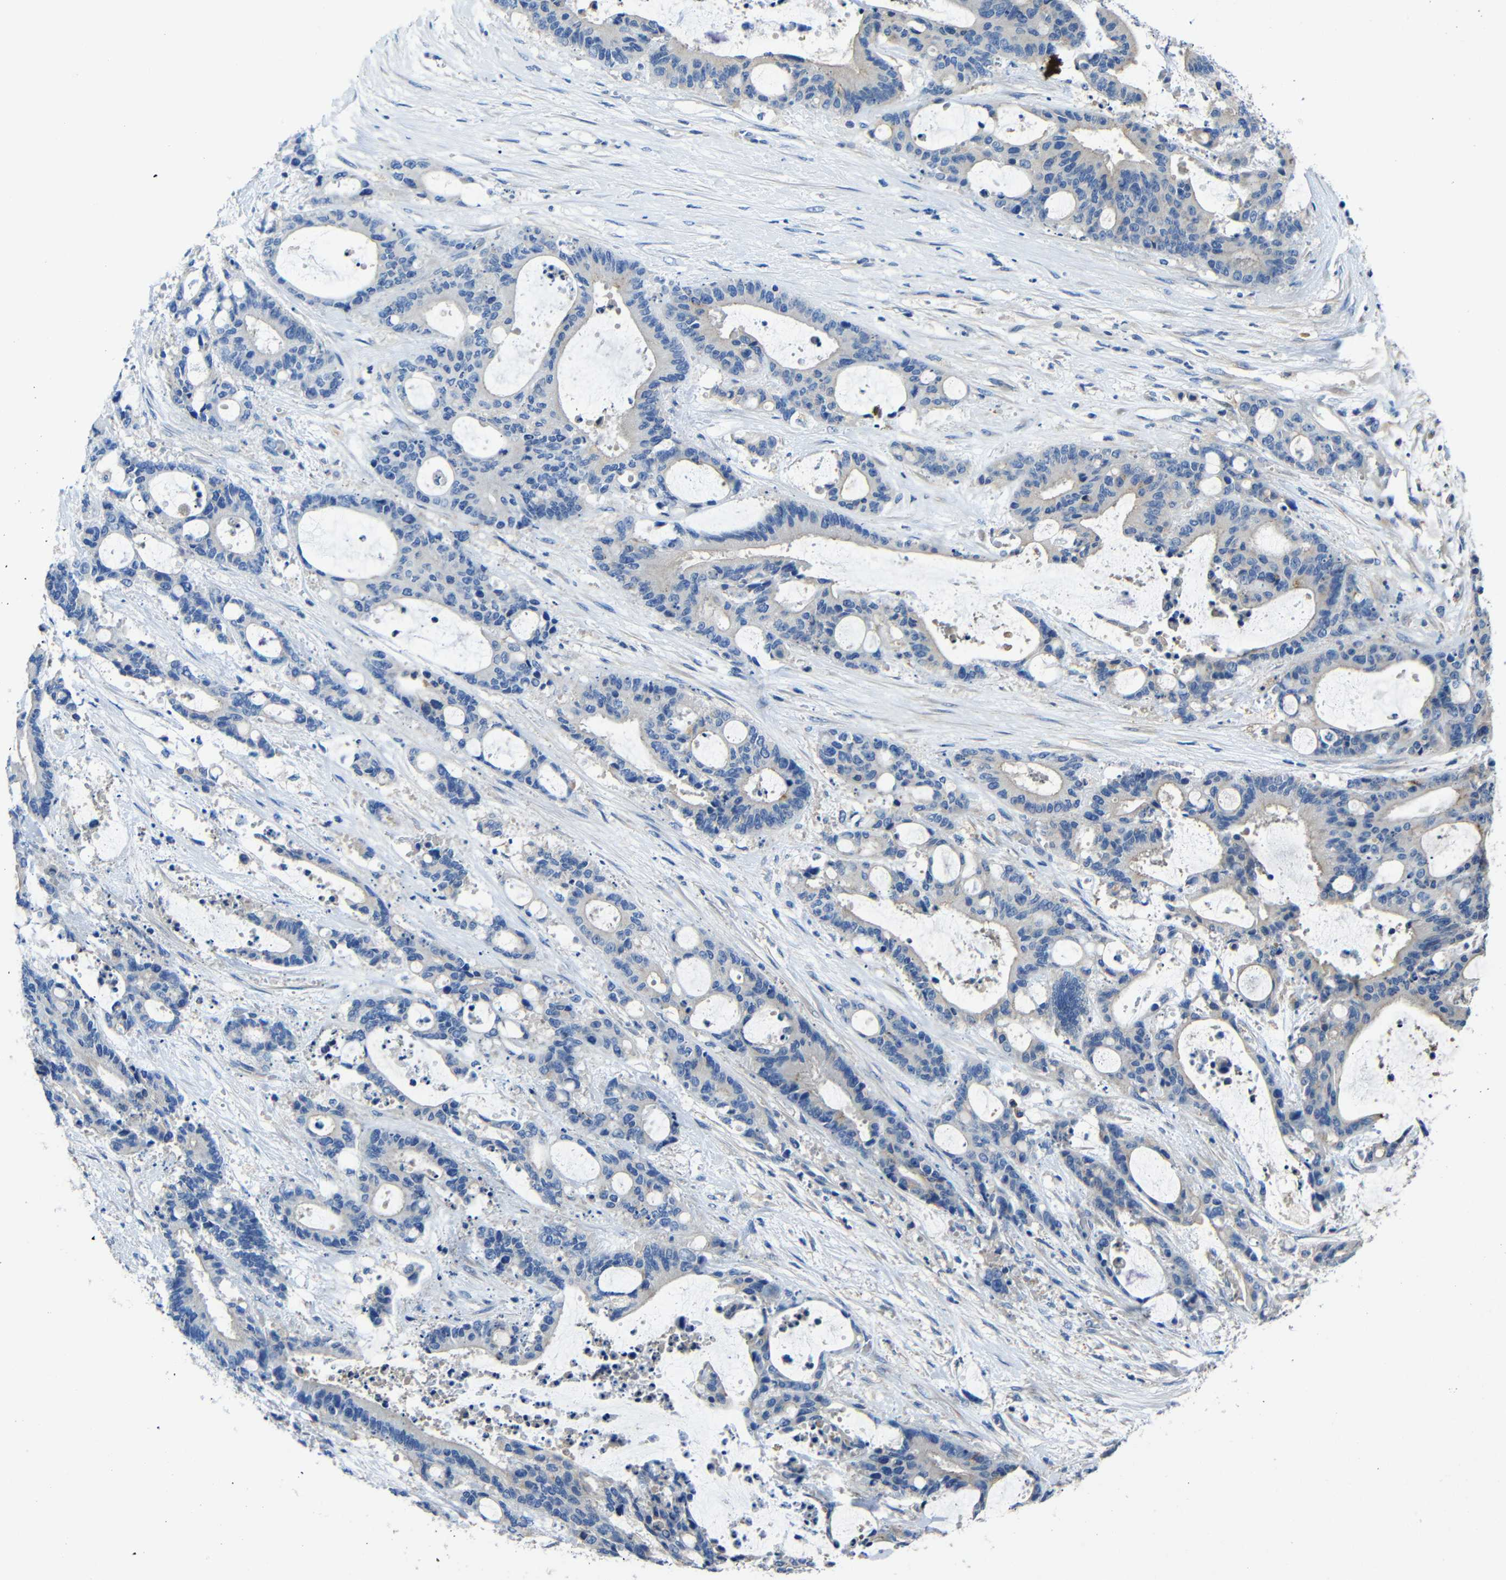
{"staining": {"intensity": "weak", "quantity": "<25%", "location": "cytoplasmic/membranous"}, "tissue": "liver cancer", "cell_type": "Tumor cells", "image_type": "cancer", "snomed": [{"axis": "morphology", "description": "Normal tissue, NOS"}, {"axis": "morphology", "description": "Cholangiocarcinoma"}, {"axis": "topography", "description": "Liver"}, {"axis": "topography", "description": "Peripheral nerve tissue"}], "caption": "Photomicrograph shows no protein expression in tumor cells of liver cancer tissue.", "gene": "GDI1", "patient": {"sex": "female", "age": 73}}